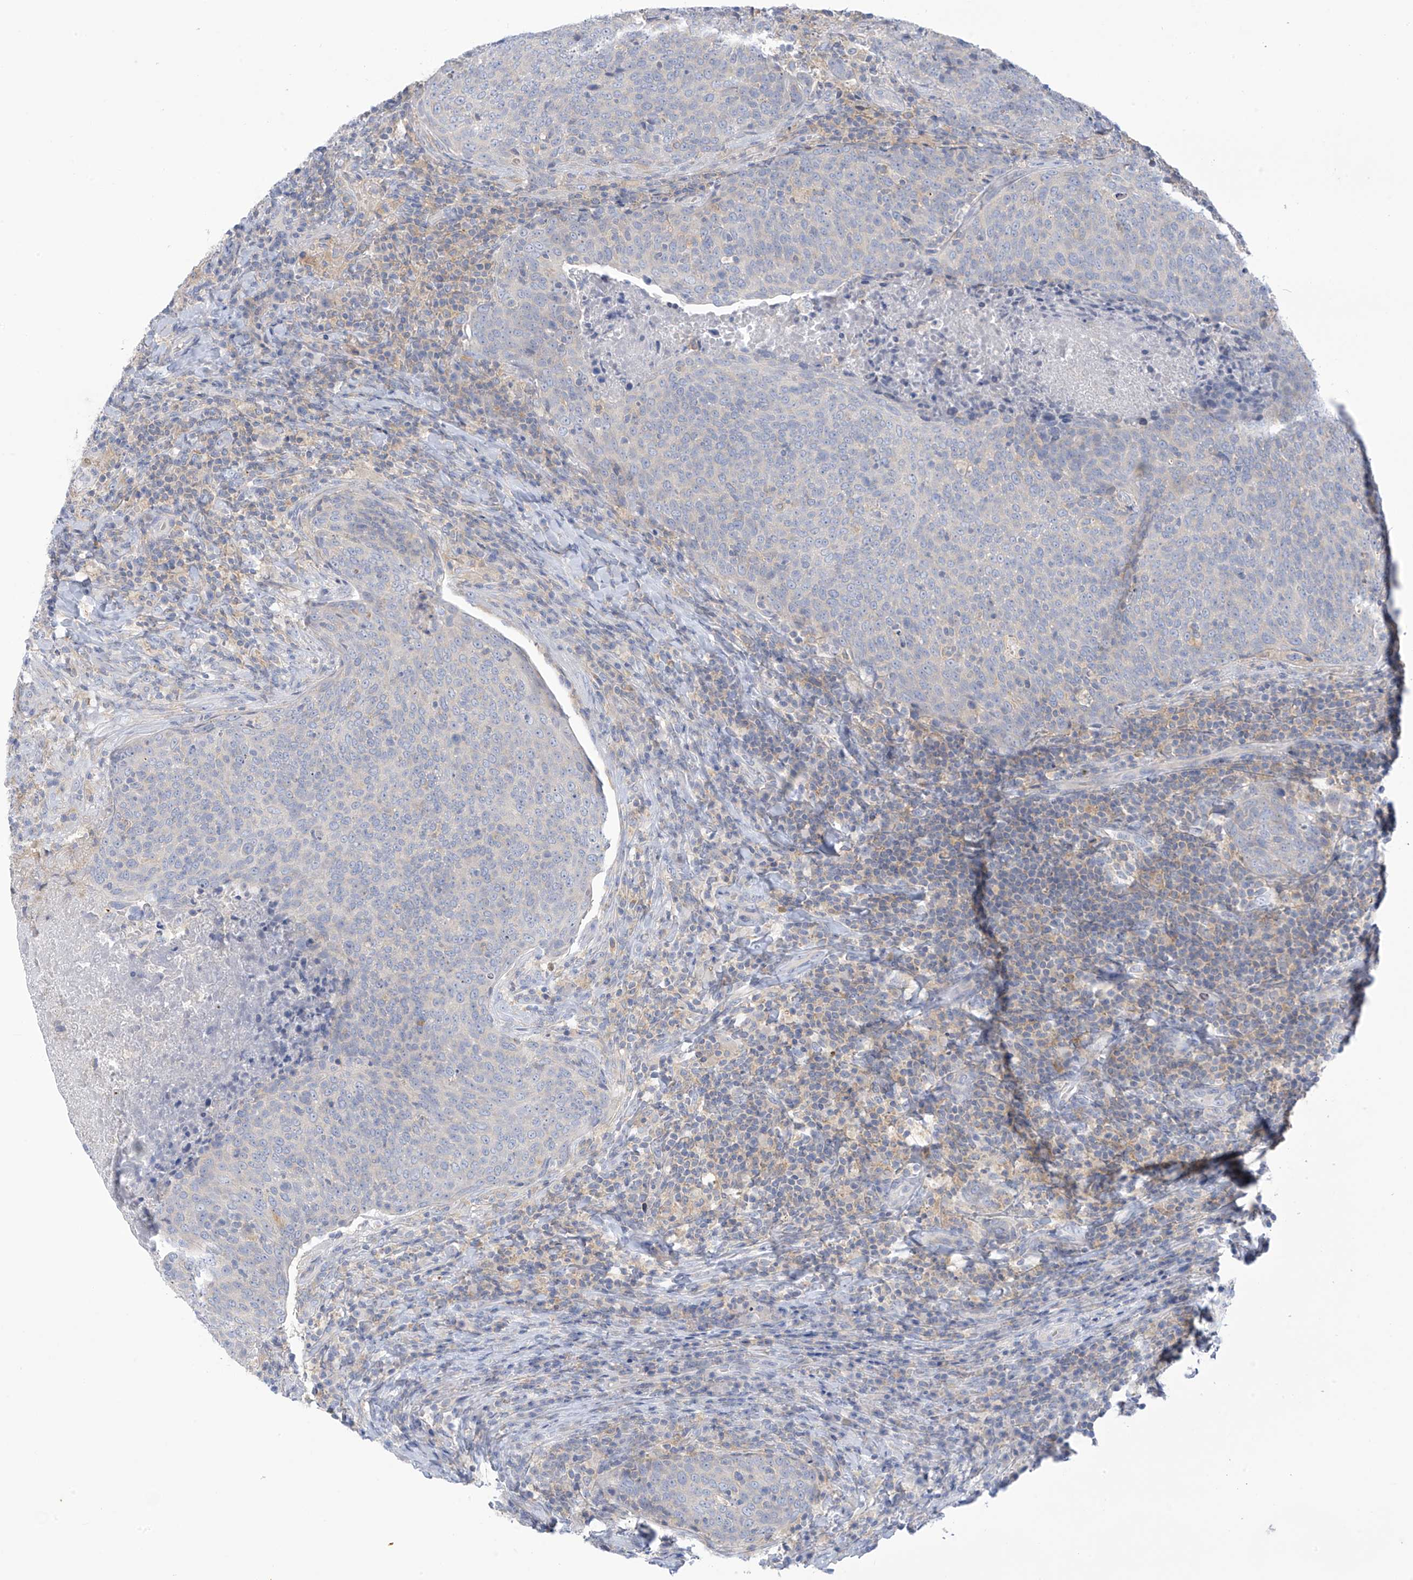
{"staining": {"intensity": "negative", "quantity": "none", "location": "none"}, "tissue": "head and neck cancer", "cell_type": "Tumor cells", "image_type": "cancer", "snomed": [{"axis": "morphology", "description": "Squamous cell carcinoma, NOS"}, {"axis": "morphology", "description": "Squamous cell carcinoma, metastatic, NOS"}, {"axis": "topography", "description": "Lymph node"}, {"axis": "topography", "description": "Head-Neck"}], "caption": "A photomicrograph of squamous cell carcinoma (head and neck) stained for a protein demonstrates no brown staining in tumor cells.", "gene": "SLC6A12", "patient": {"sex": "male", "age": 62}}